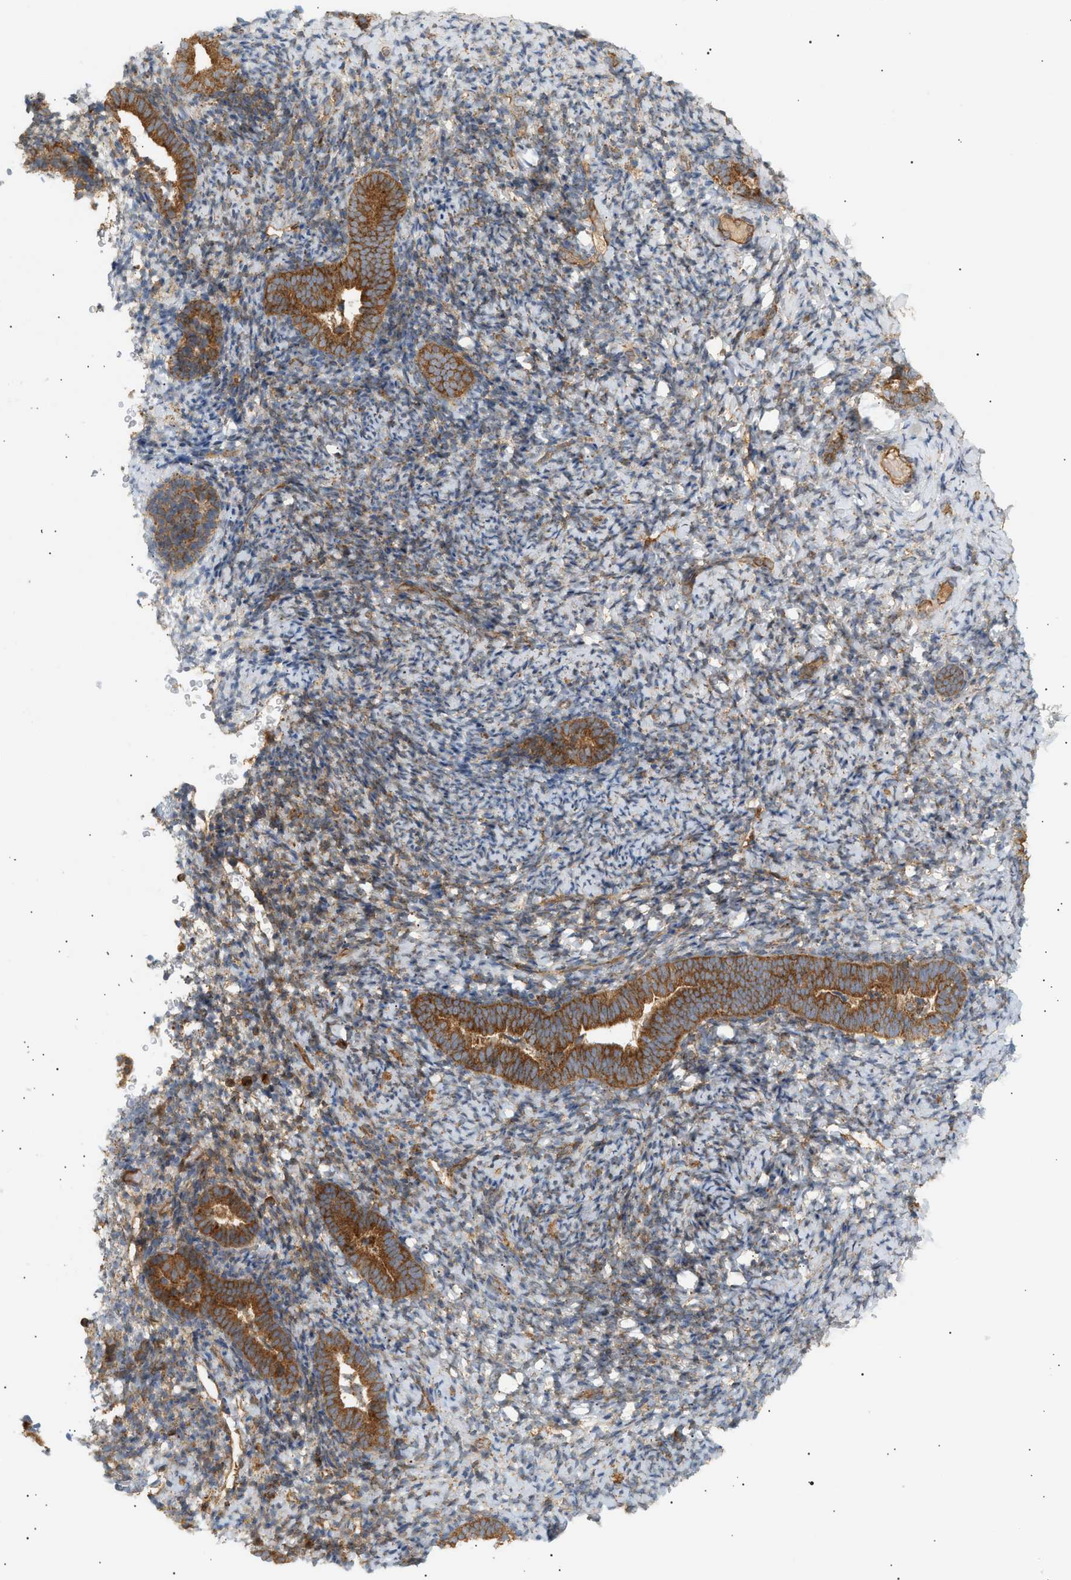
{"staining": {"intensity": "moderate", "quantity": "25%-75%", "location": "cytoplasmic/membranous"}, "tissue": "endometrium", "cell_type": "Cells in endometrial stroma", "image_type": "normal", "snomed": [{"axis": "morphology", "description": "Normal tissue, NOS"}, {"axis": "topography", "description": "Endometrium"}], "caption": "Endometrium stained with IHC displays moderate cytoplasmic/membranous expression in about 25%-75% of cells in endometrial stroma.", "gene": "SHC1", "patient": {"sex": "female", "age": 51}}